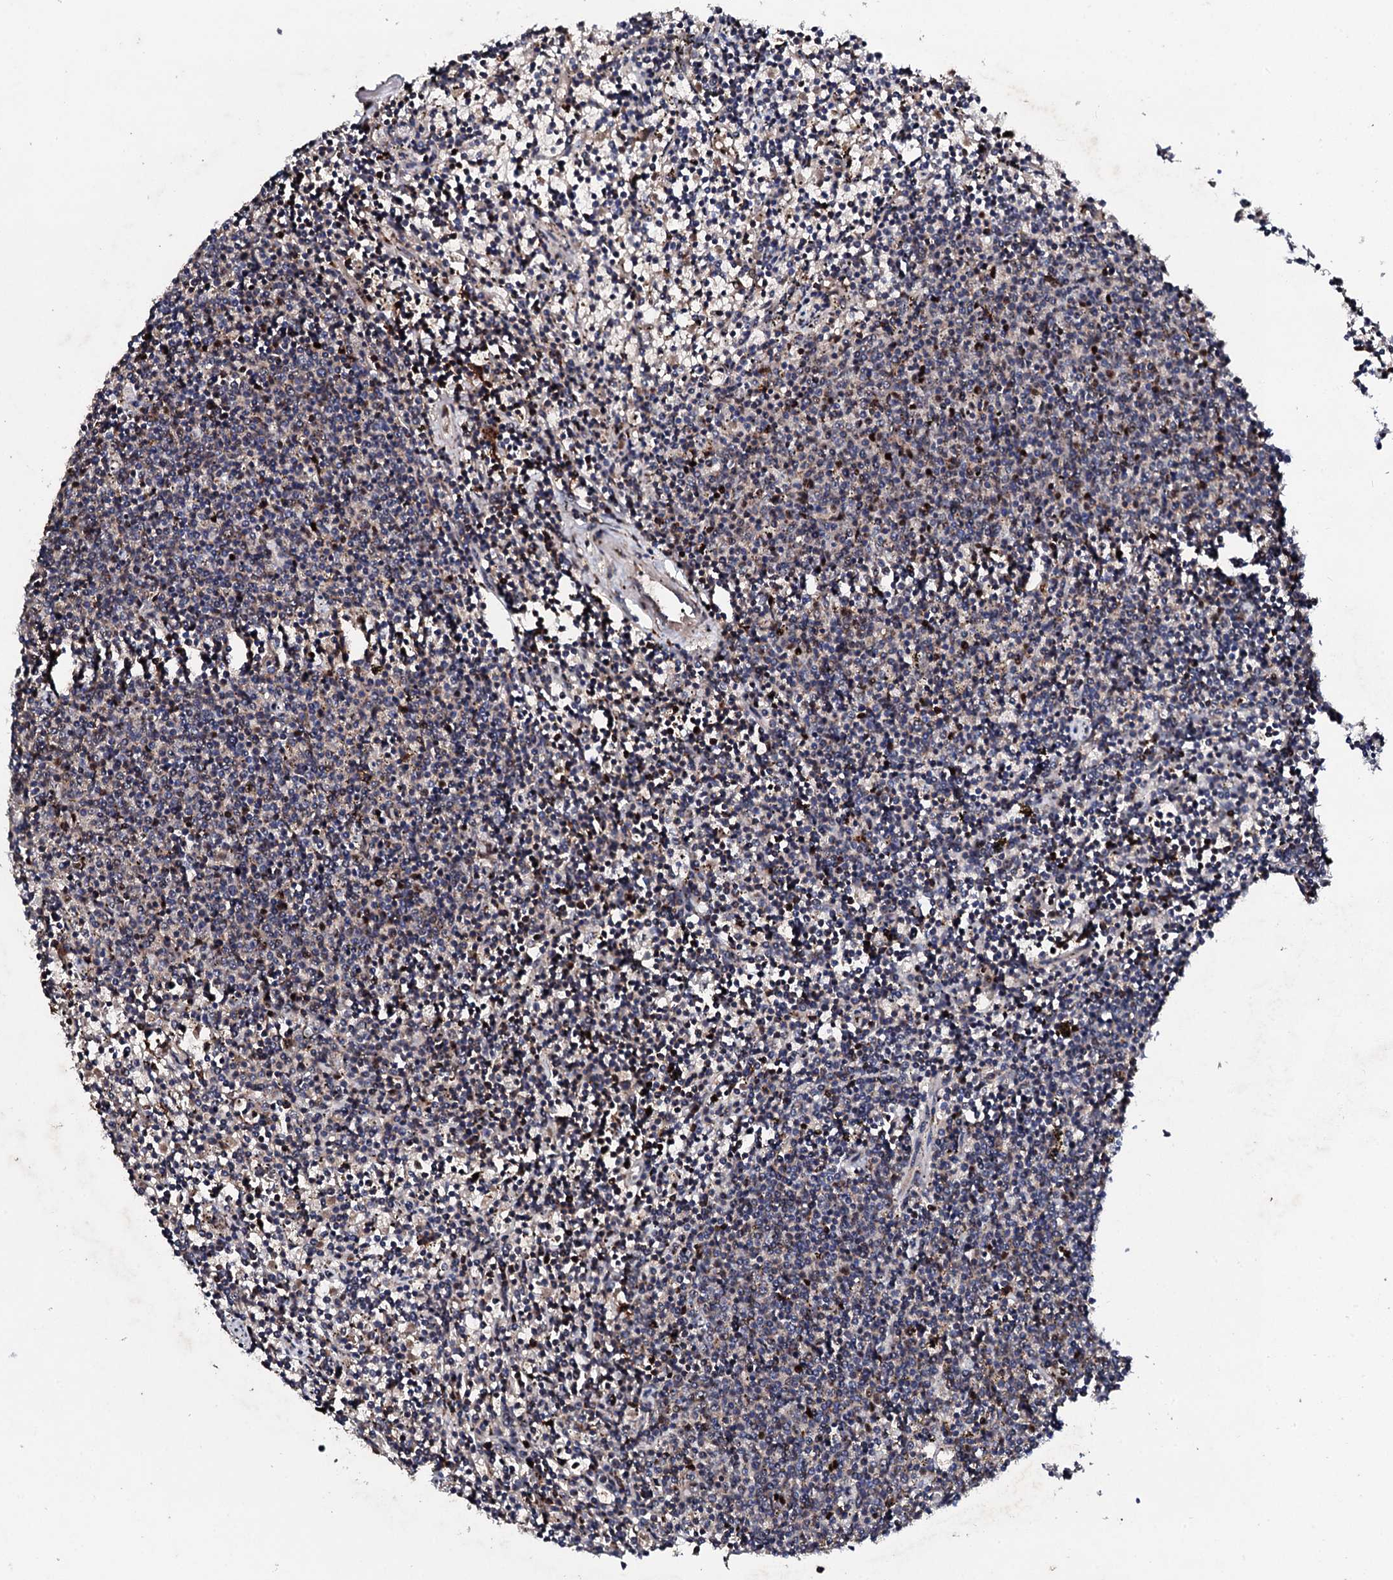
{"staining": {"intensity": "weak", "quantity": "<25%", "location": "cytoplasmic/membranous"}, "tissue": "lymphoma", "cell_type": "Tumor cells", "image_type": "cancer", "snomed": [{"axis": "morphology", "description": "Malignant lymphoma, non-Hodgkin's type, Low grade"}, {"axis": "topography", "description": "Spleen"}], "caption": "The IHC histopathology image has no significant expression in tumor cells of malignant lymphoma, non-Hodgkin's type (low-grade) tissue.", "gene": "GTPBP4", "patient": {"sex": "female", "age": 50}}